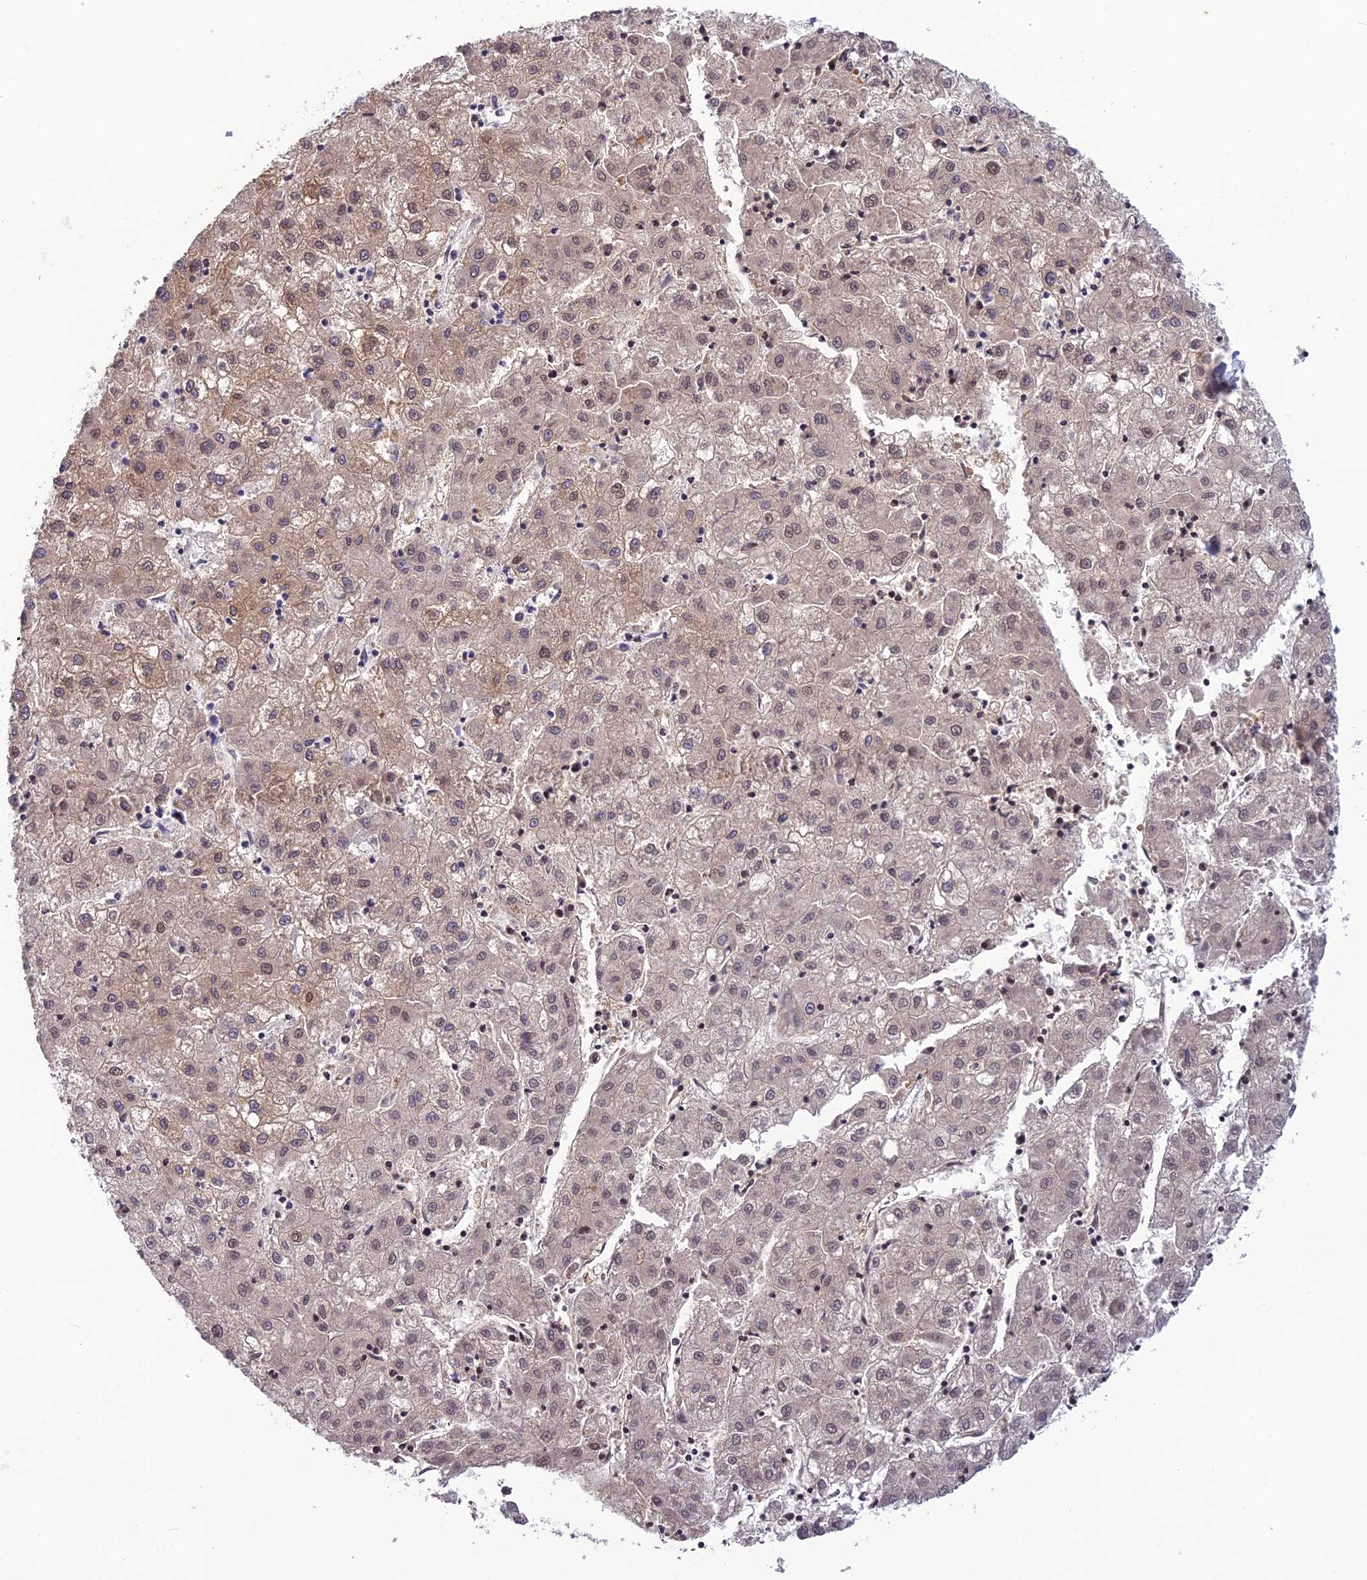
{"staining": {"intensity": "weak", "quantity": "25%-75%", "location": "cytoplasmic/membranous,nuclear"}, "tissue": "liver cancer", "cell_type": "Tumor cells", "image_type": "cancer", "snomed": [{"axis": "morphology", "description": "Carcinoma, Hepatocellular, NOS"}, {"axis": "topography", "description": "Liver"}], "caption": "Tumor cells exhibit low levels of weak cytoplasmic/membranous and nuclear staining in about 25%-75% of cells in human liver cancer (hepatocellular carcinoma).", "gene": "TMEM134", "patient": {"sex": "male", "age": 72}}